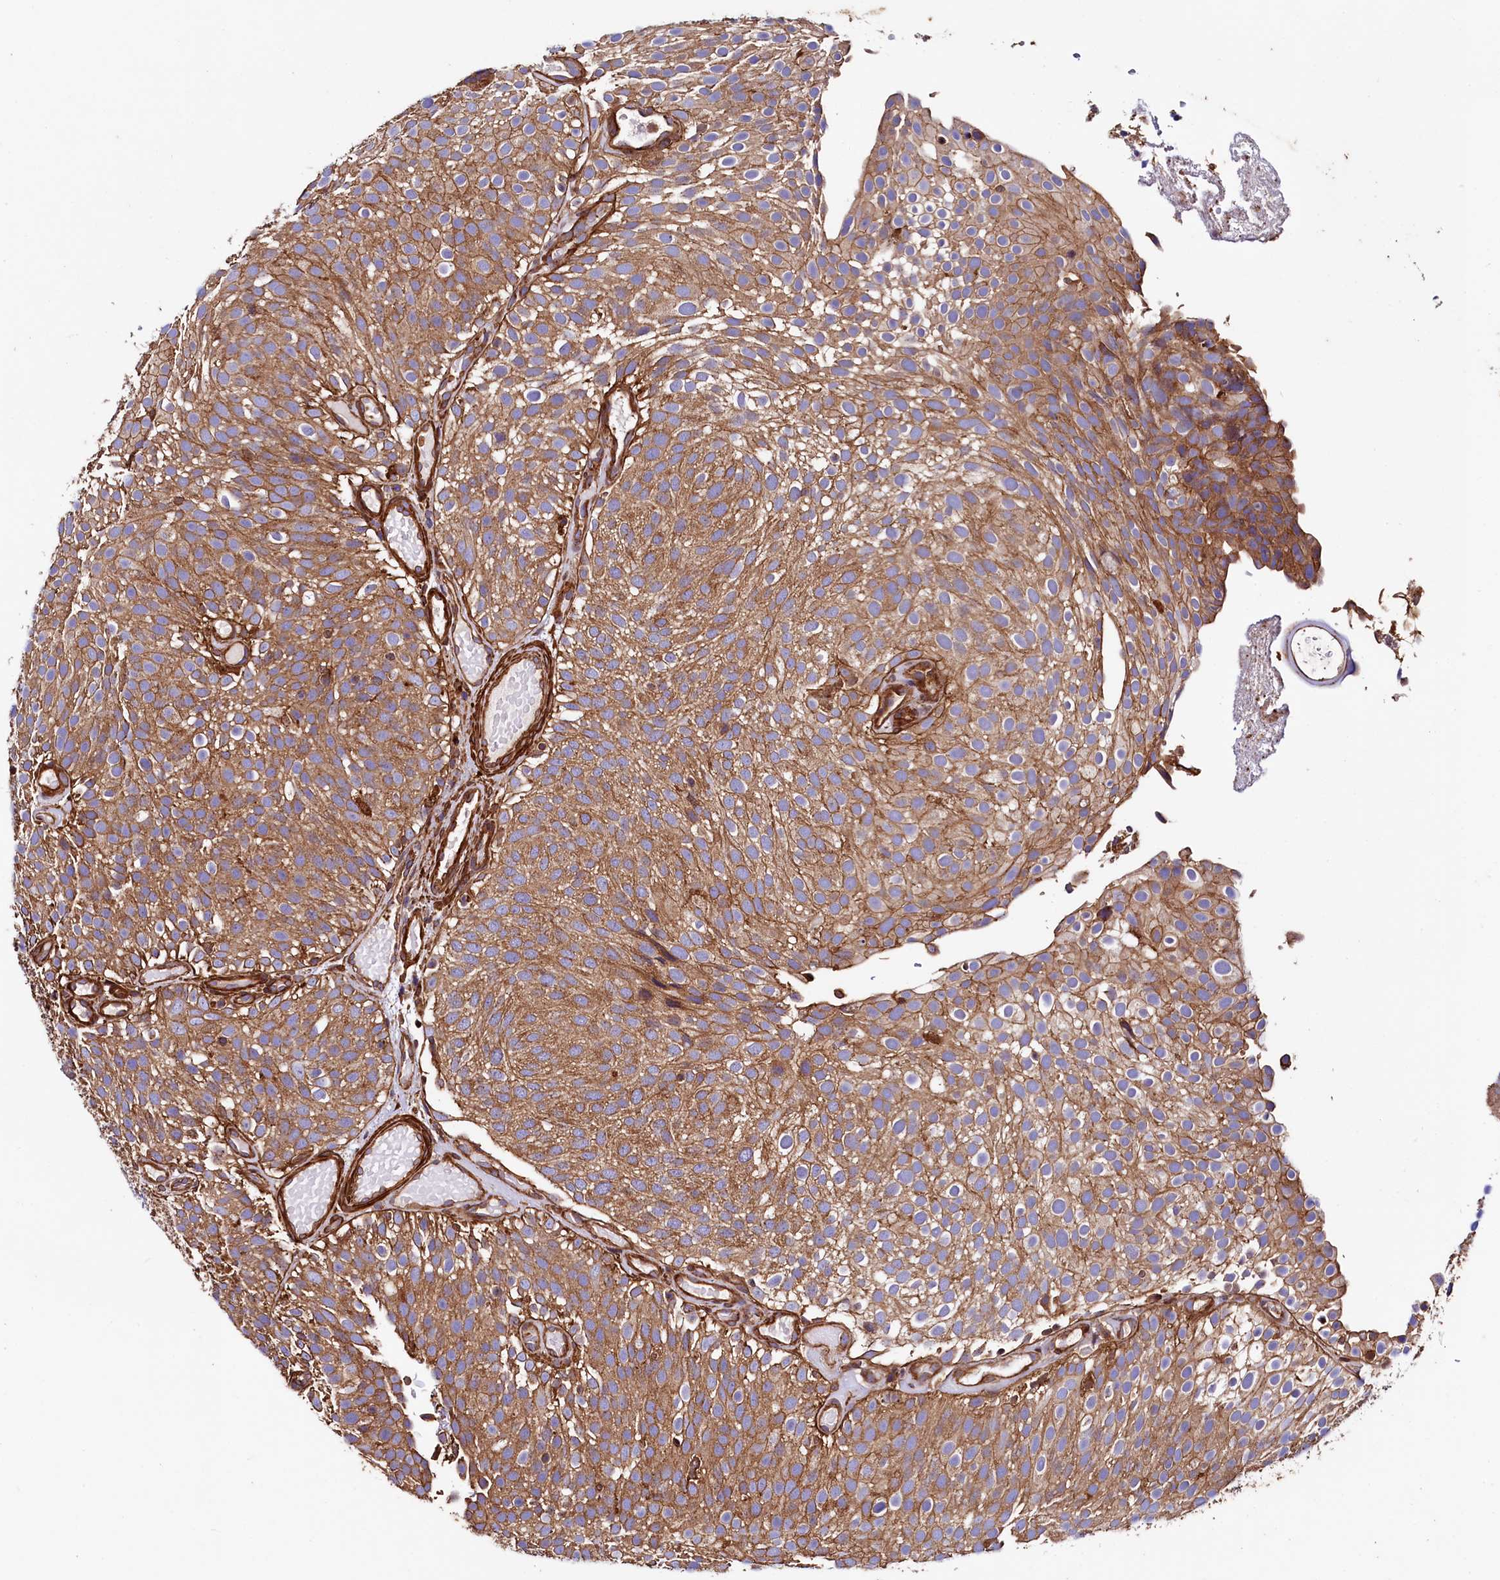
{"staining": {"intensity": "moderate", "quantity": ">75%", "location": "cytoplasmic/membranous"}, "tissue": "urothelial cancer", "cell_type": "Tumor cells", "image_type": "cancer", "snomed": [{"axis": "morphology", "description": "Urothelial carcinoma, Low grade"}, {"axis": "topography", "description": "Urinary bladder"}], "caption": "Immunohistochemical staining of human urothelial carcinoma (low-grade) exhibits moderate cytoplasmic/membranous protein positivity in approximately >75% of tumor cells. (Stains: DAB in brown, nuclei in blue, Microscopy: brightfield microscopy at high magnification).", "gene": "STAMBPL1", "patient": {"sex": "male", "age": 78}}